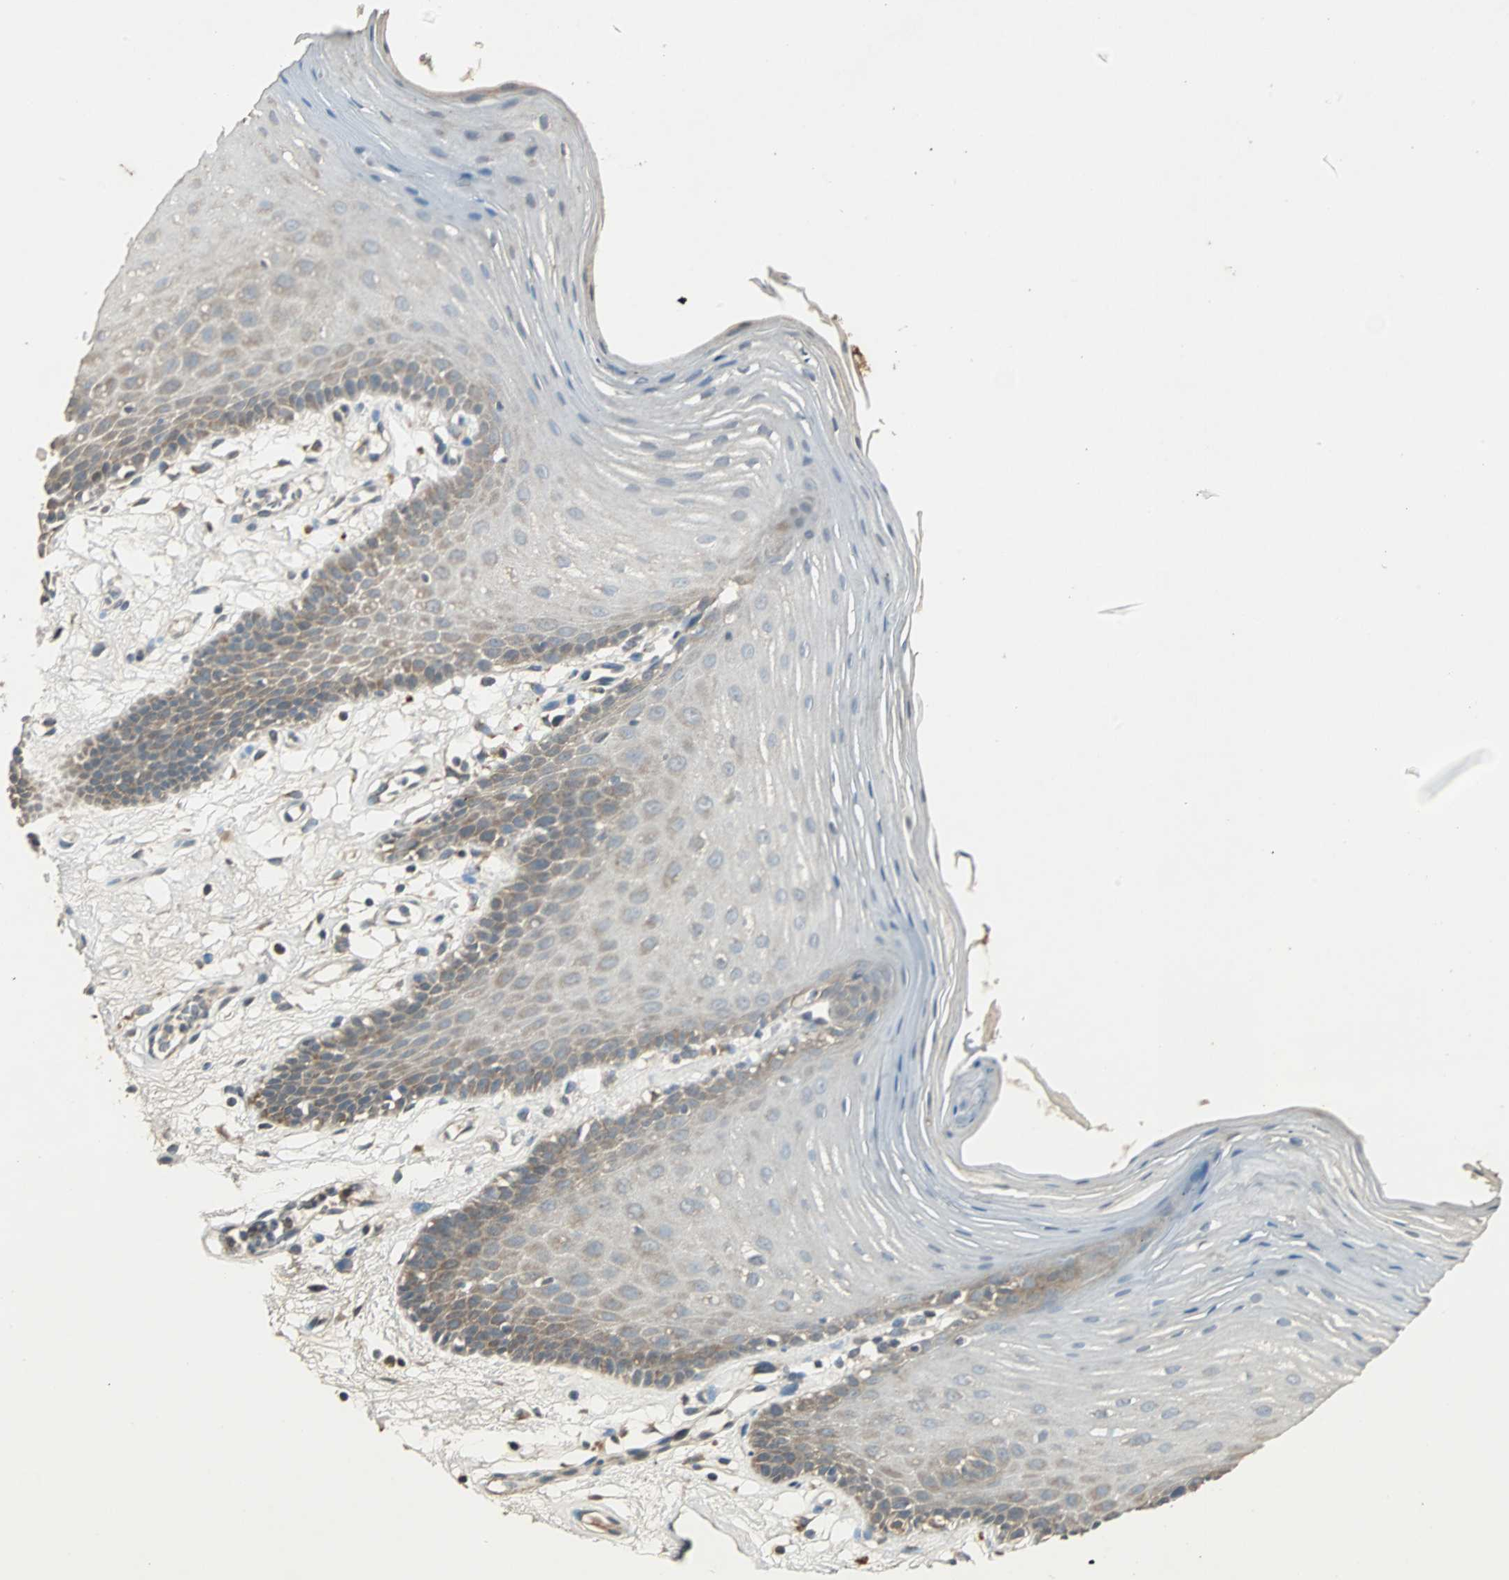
{"staining": {"intensity": "weak", "quantity": "25%-75%", "location": "cytoplasmic/membranous"}, "tissue": "oral mucosa", "cell_type": "Squamous epithelial cells", "image_type": "normal", "snomed": [{"axis": "morphology", "description": "Normal tissue, NOS"}, {"axis": "morphology", "description": "Squamous cell carcinoma, NOS"}, {"axis": "topography", "description": "Skeletal muscle"}, {"axis": "topography", "description": "Oral tissue"}, {"axis": "topography", "description": "Head-Neck"}], "caption": "This is a micrograph of immunohistochemistry staining of normal oral mucosa, which shows weak positivity in the cytoplasmic/membranous of squamous epithelial cells.", "gene": "ABHD2", "patient": {"sex": "male", "age": 71}}